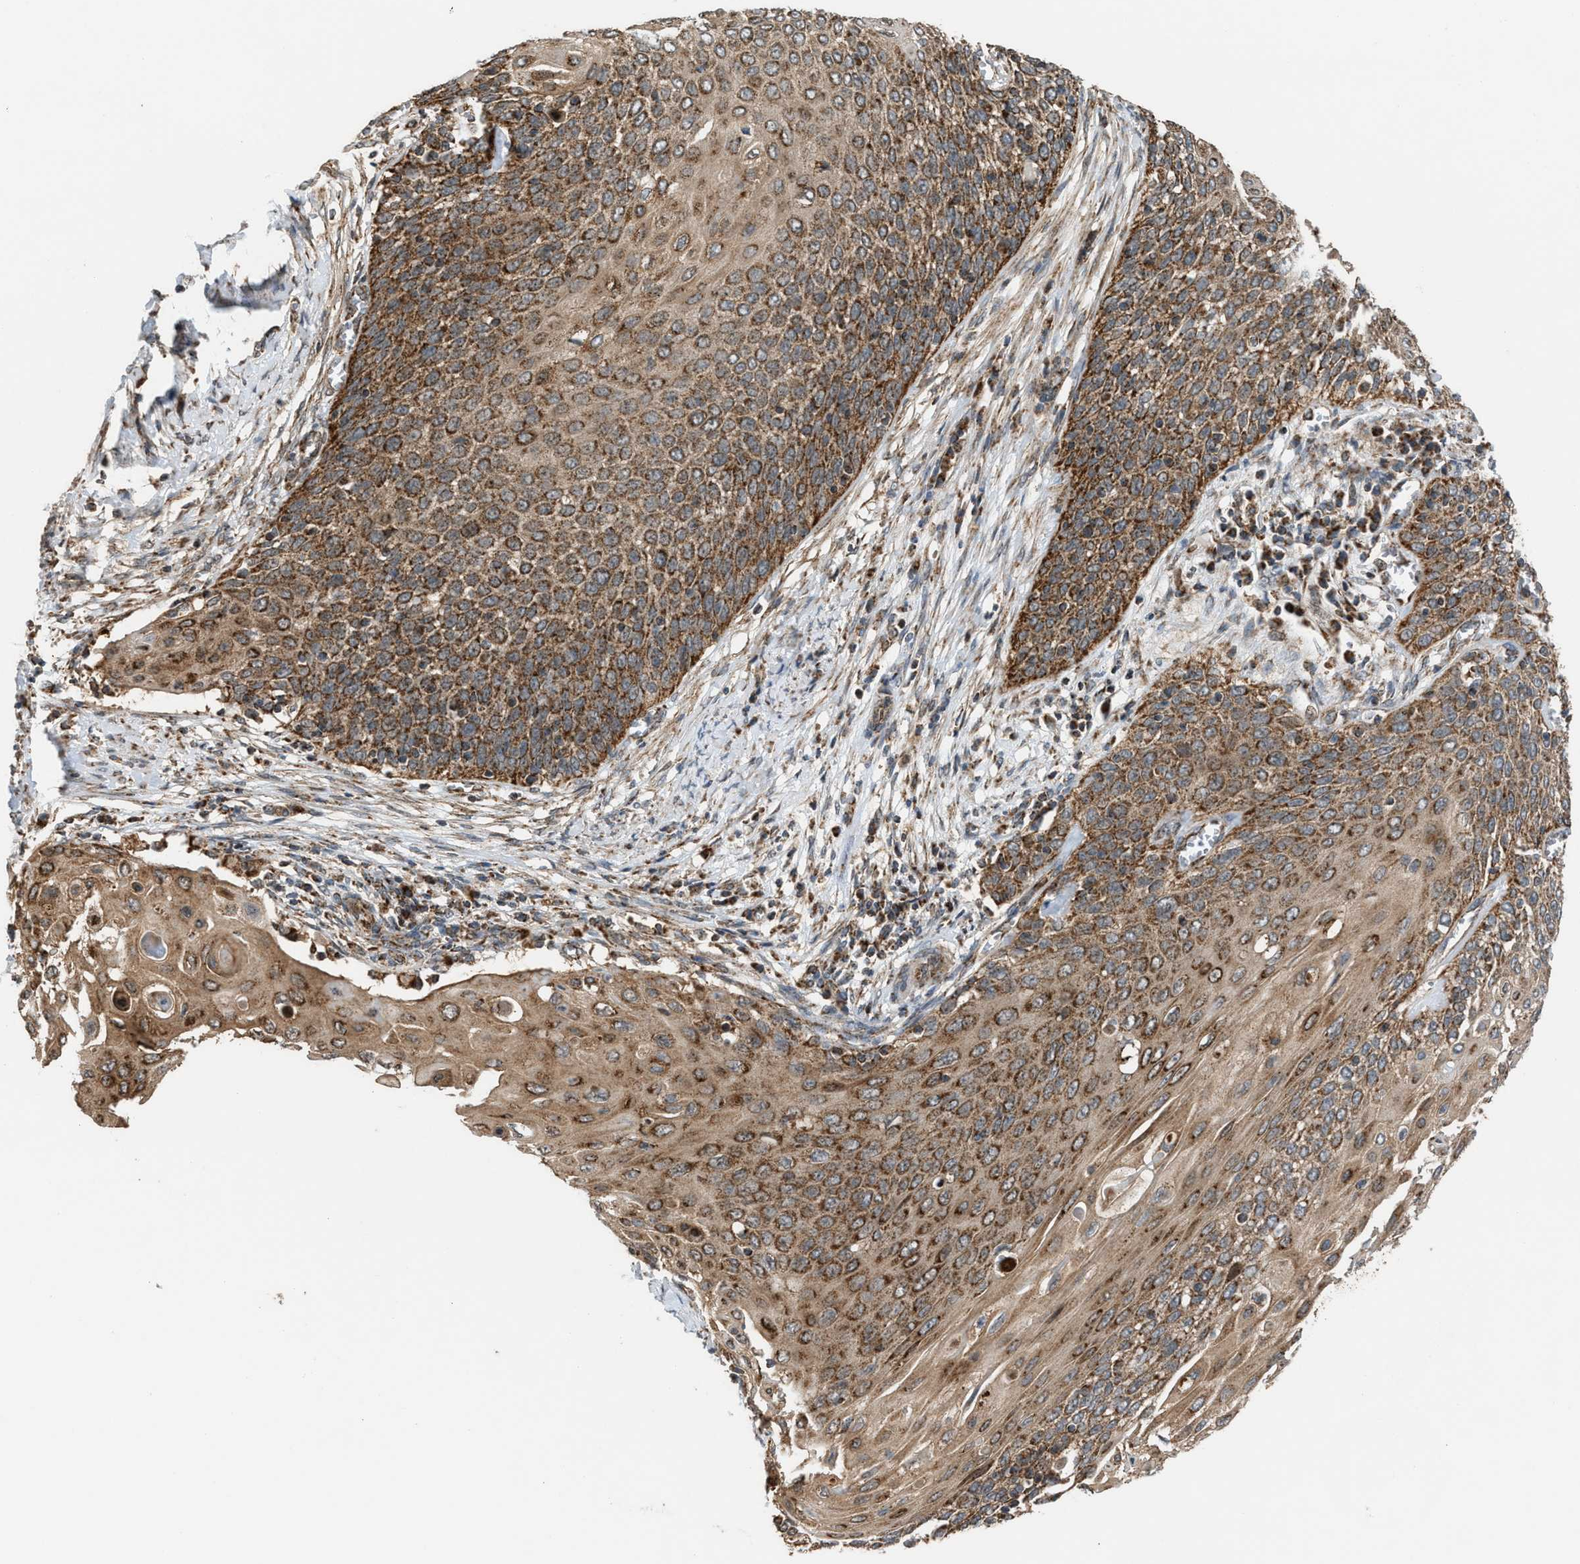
{"staining": {"intensity": "moderate", "quantity": ">75%", "location": "cytoplasmic/membranous"}, "tissue": "cervical cancer", "cell_type": "Tumor cells", "image_type": "cancer", "snomed": [{"axis": "morphology", "description": "Squamous cell carcinoma, NOS"}, {"axis": "topography", "description": "Cervix"}], "caption": "This image reveals immunohistochemistry staining of cervical squamous cell carcinoma, with medium moderate cytoplasmic/membranous positivity in about >75% of tumor cells.", "gene": "SGSM2", "patient": {"sex": "female", "age": 39}}